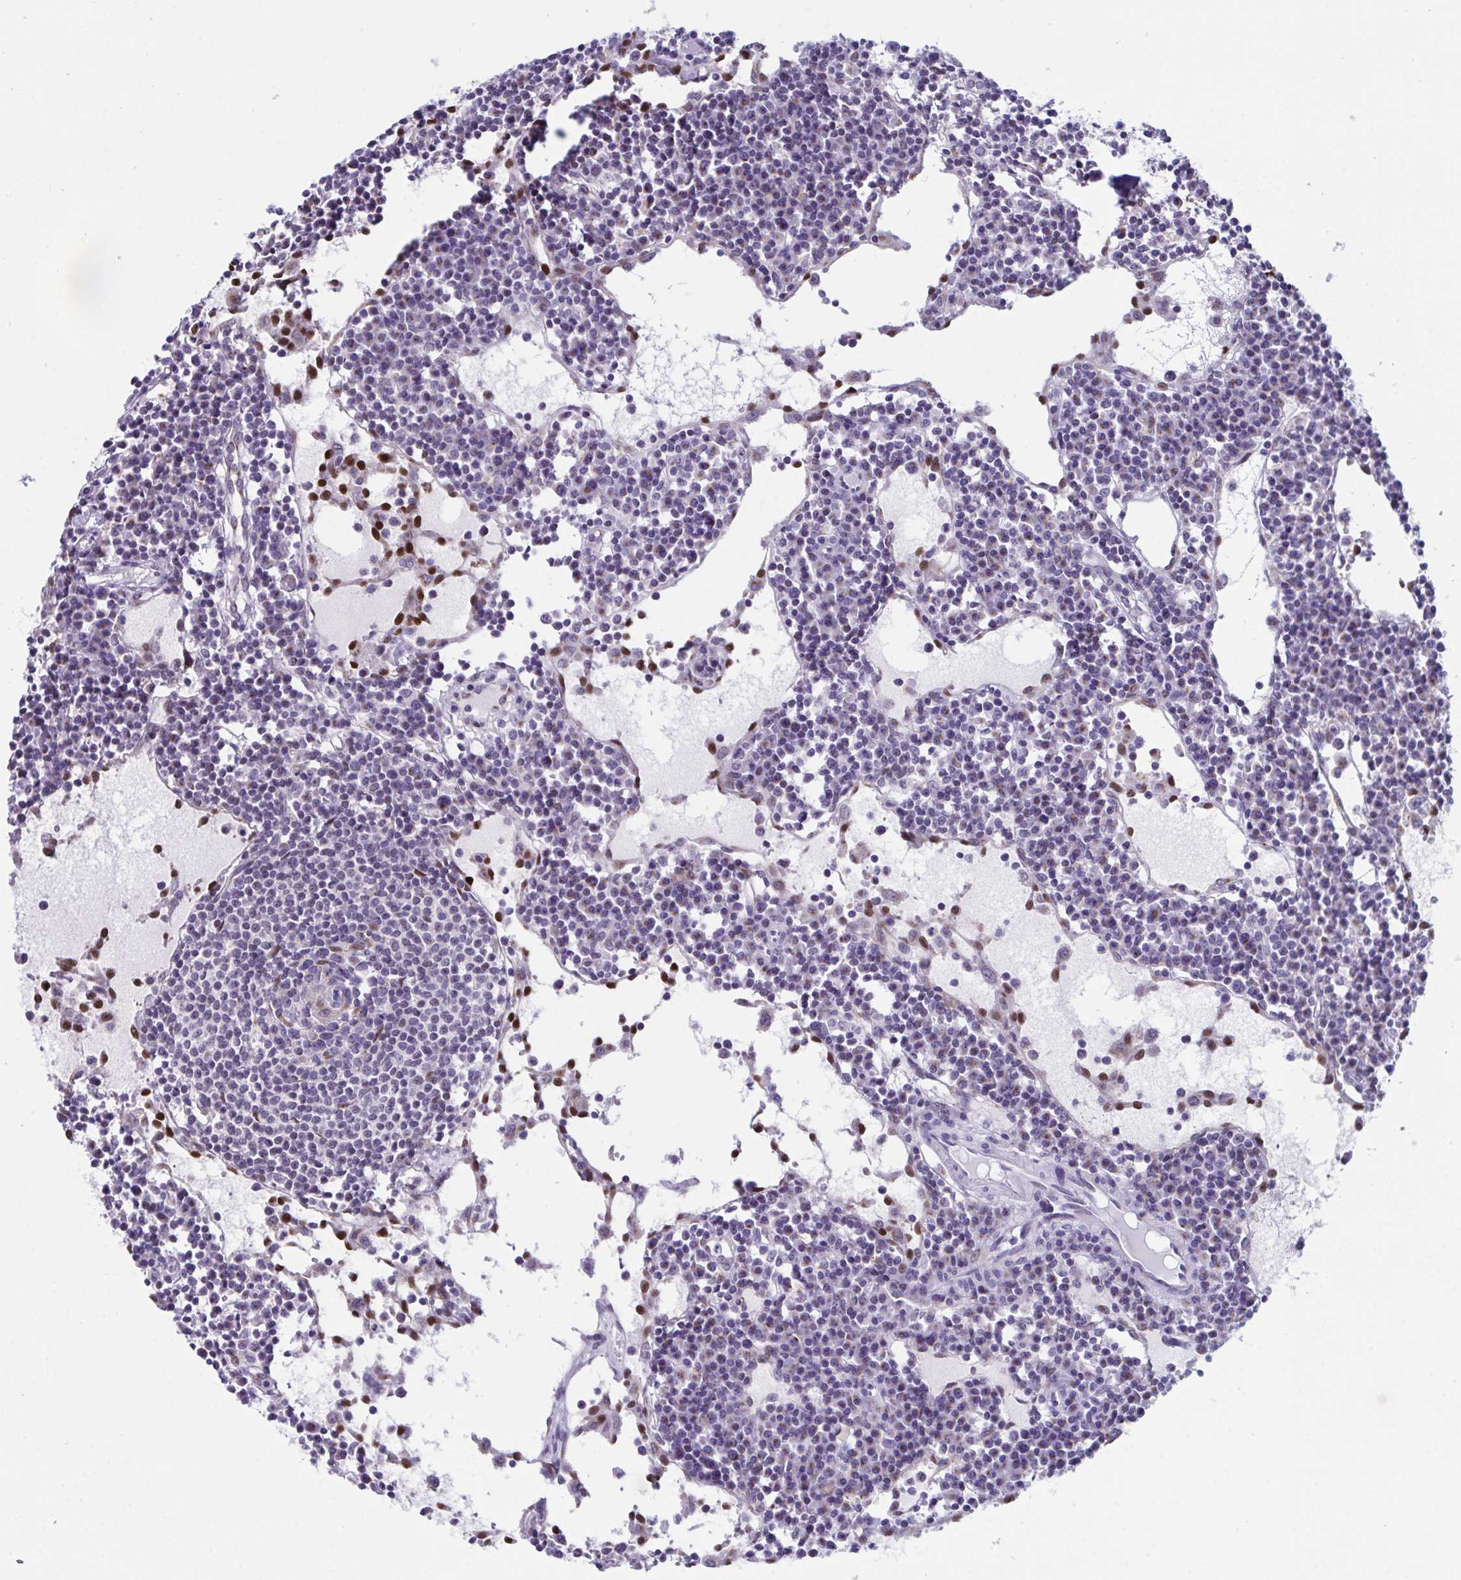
{"staining": {"intensity": "negative", "quantity": "none", "location": "none"}, "tissue": "lymph node", "cell_type": "Non-germinal center cells", "image_type": "normal", "snomed": [{"axis": "morphology", "description": "Normal tissue, NOS"}, {"axis": "topography", "description": "Lymph node"}], "caption": "A high-resolution micrograph shows IHC staining of unremarkable lymph node, which displays no significant positivity in non-germinal center cells.", "gene": "SCLY", "patient": {"sex": "female", "age": 78}}